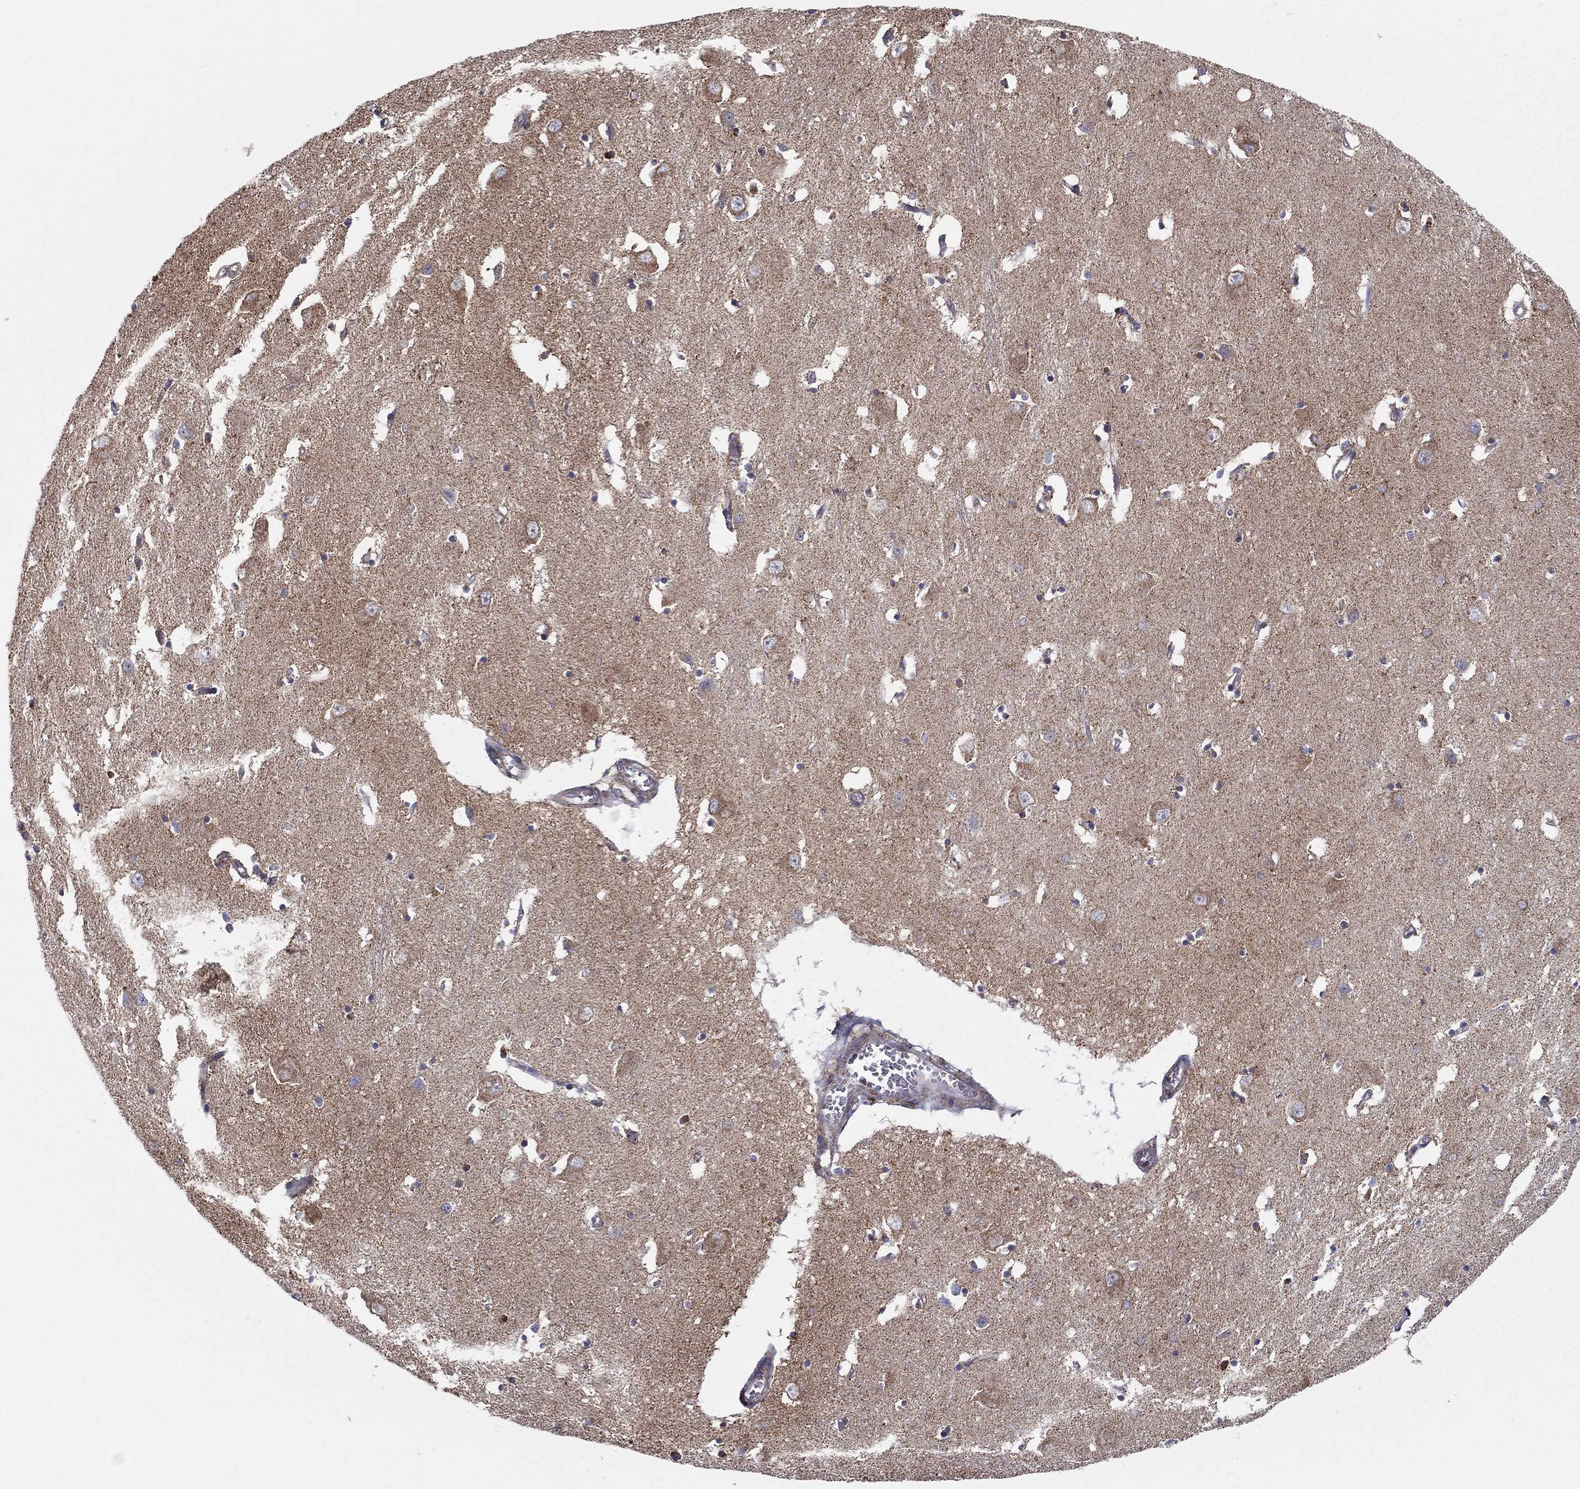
{"staining": {"intensity": "negative", "quantity": "none", "location": "none"}, "tissue": "caudate", "cell_type": "Glial cells", "image_type": "normal", "snomed": [{"axis": "morphology", "description": "Normal tissue, NOS"}, {"axis": "topography", "description": "Lateral ventricle wall"}], "caption": "This histopathology image is of benign caudate stained with immunohistochemistry to label a protein in brown with the nuclei are counter-stained blue. There is no positivity in glial cells. The staining was performed using DAB to visualize the protein expression in brown, while the nuclei were stained in blue with hematoxylin (Magnification: 20x).", "gene": "PRDX4", "patient": {"sex": "male", "age": 54}}